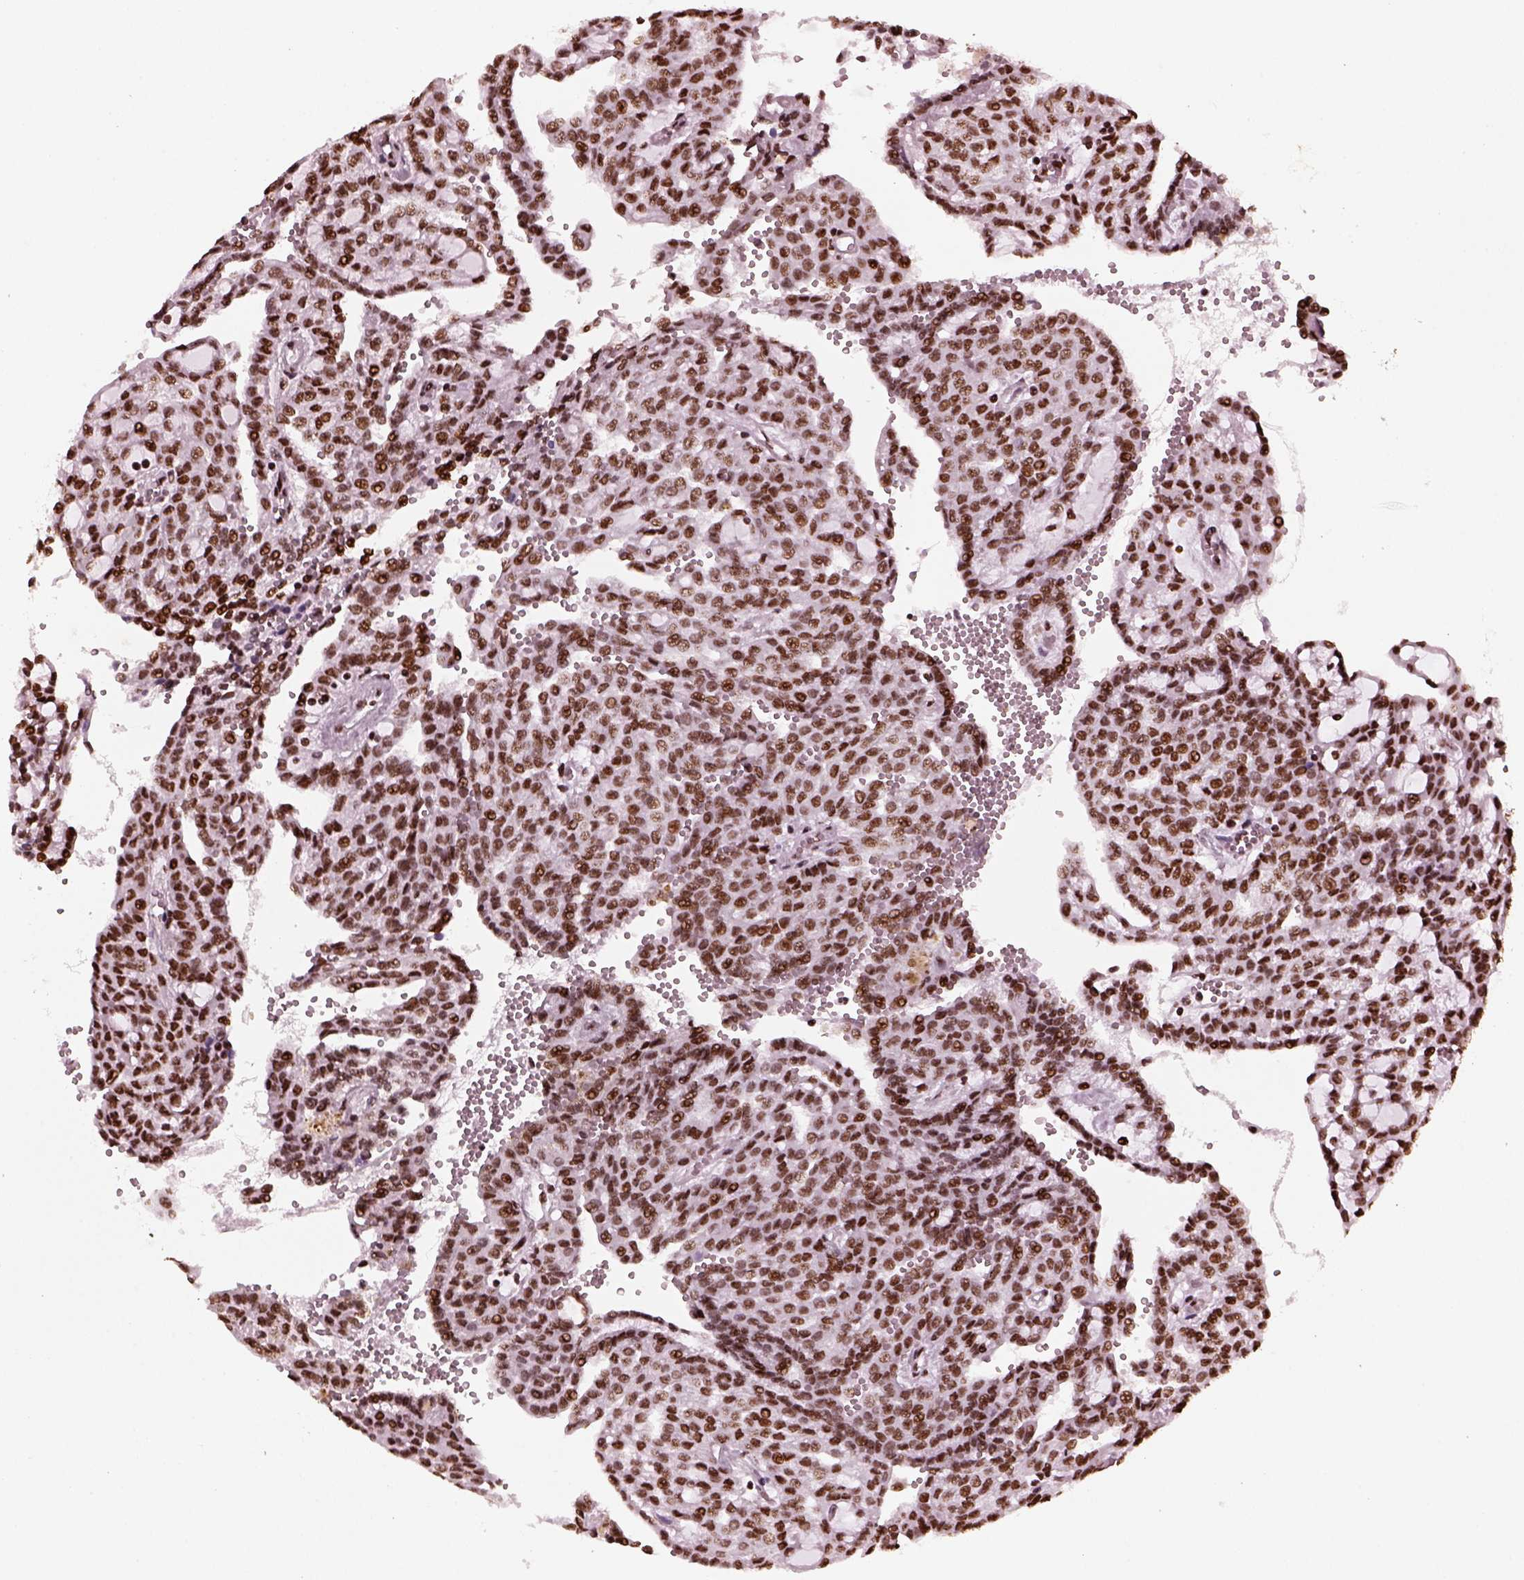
{"staining": {"intensity": "moderate", "quantity": ">75%", "location": "nuclear"}, "tissue": "renal cancer", "cell_type": "Tumor cells", "image_type": "cancer", "snomed": [{"axis": "morphology", "description": "Adenocarcinoma, NOS"}, {"axis": "topography", "description": "Kidney"}], "caption": "Brown immunohistochemical staining in human renal adenocarcinoma demonstrates moderate nuclear positivity in about >75% of tumor cells.", "gene": "CBFA2T3", "patient": {"sex": "male", "age": 63}}